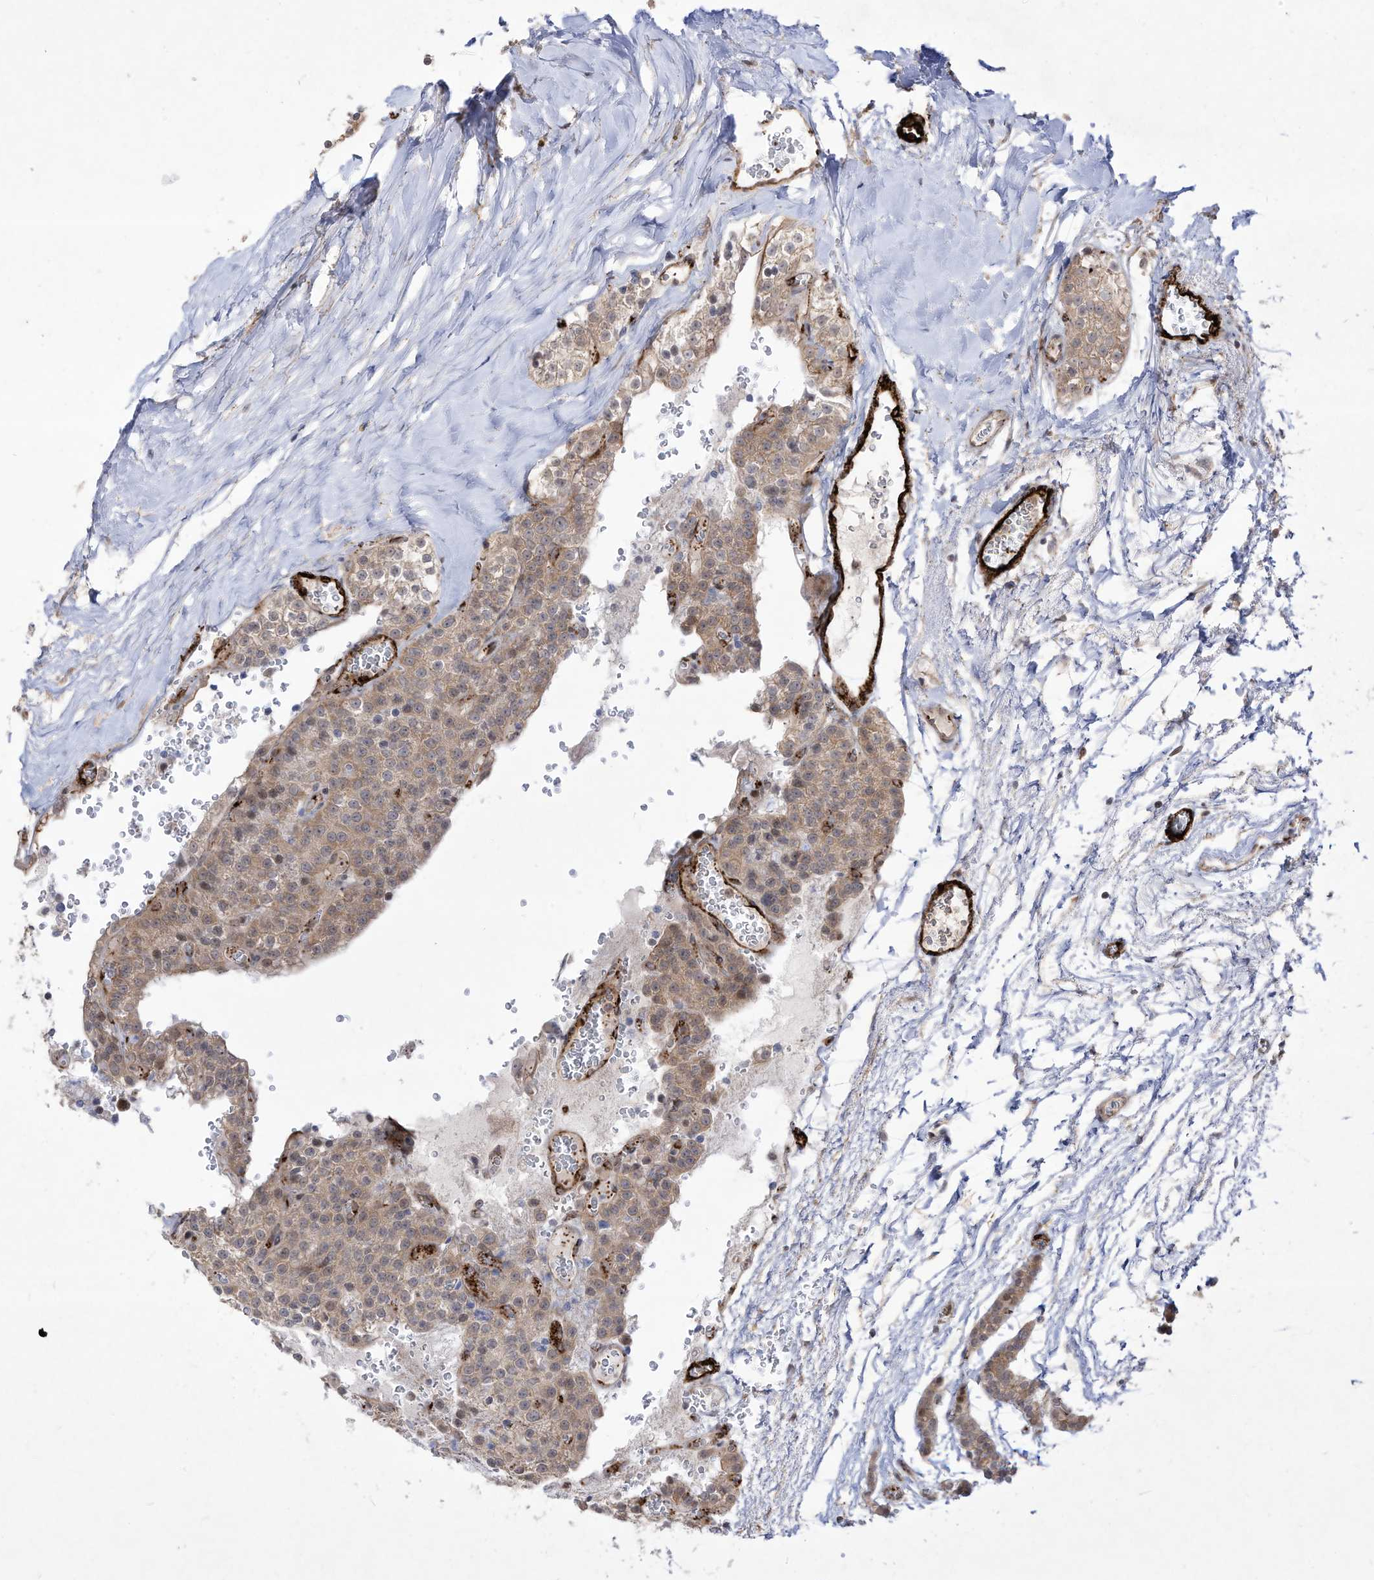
{"staining": {"intensity": "weak", "quantity": "25%-75%", "location": "cytoplasmic/membranous"}, "tissue": "parathyroid gland", "cell_type": "Glandular cells", "image_type": "normal", "snomed": [{"axis": "morphology", "description": "Normal tissue, NOS"}, {"axis": "topography", "description": "Parathyroid gland"}], "caption": "Weak cytoplasmic/membranous protein staining is identified in approximately 25%-75% of glandular cells in parathyroid gland.", "gene": "ZGRF1", "patient": {"sex": "female", "age": 64}}